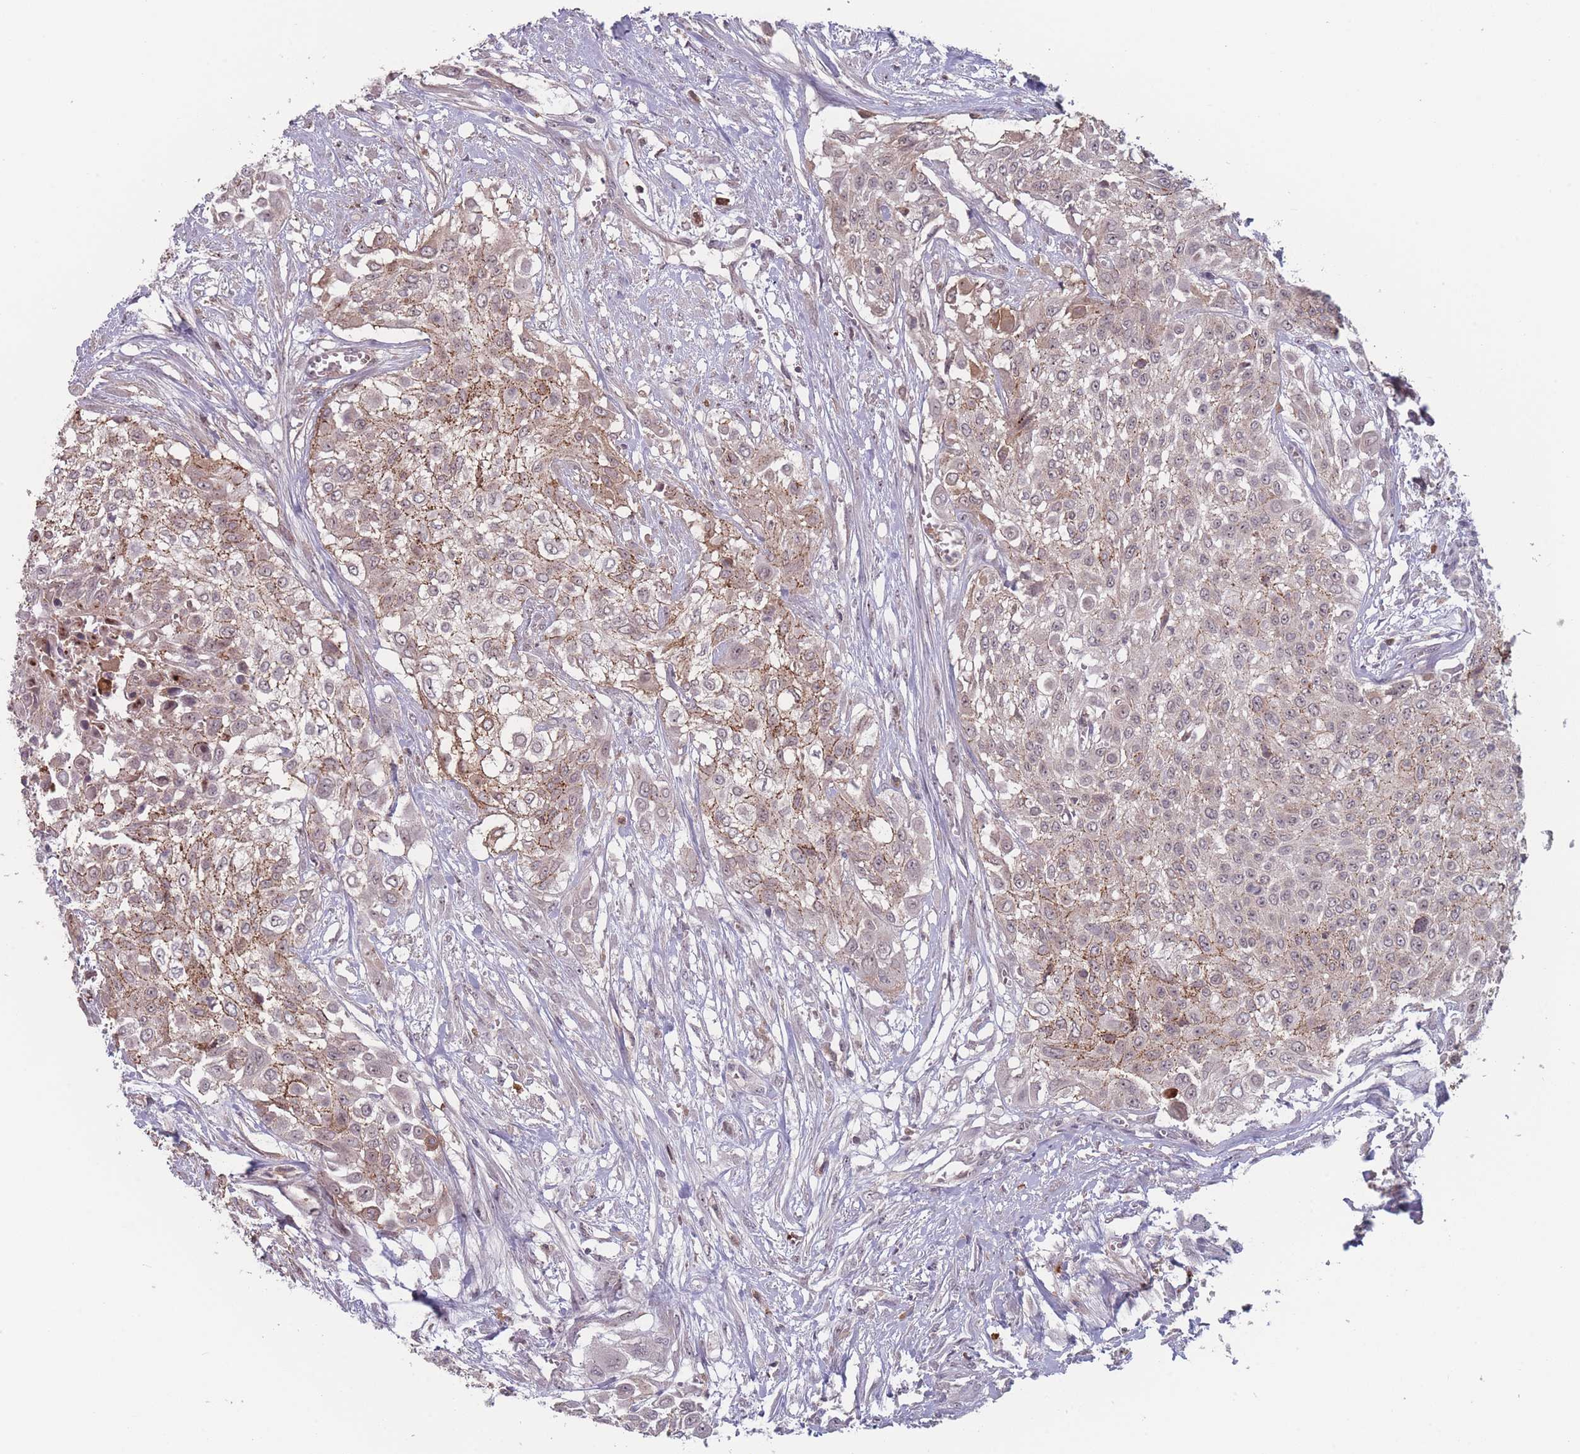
{"staining": {"intensity": "weak", "quantity": "<25%", "location": "cytoplasmic/membranous"}, "tissue": "urothelial cancer", "cell_type": "Tumor cells", "image_type": "cancer", "snomed": [{"axis": "morphology", "description": "Urothelial carcinoma, High grade"}, {"axis": "topography", "description": "Urinary bladder"}], "caption": "An immunohistochemistry image of urothelial cancer is shown. There is no staining in tumor cells of urothelial cancer. (Brightfield microscopy of DAB immunohistochemistry (IHC) at high magnification).", "gene": "TMEM232", "patient": {"sex": "male", "age": 57}}